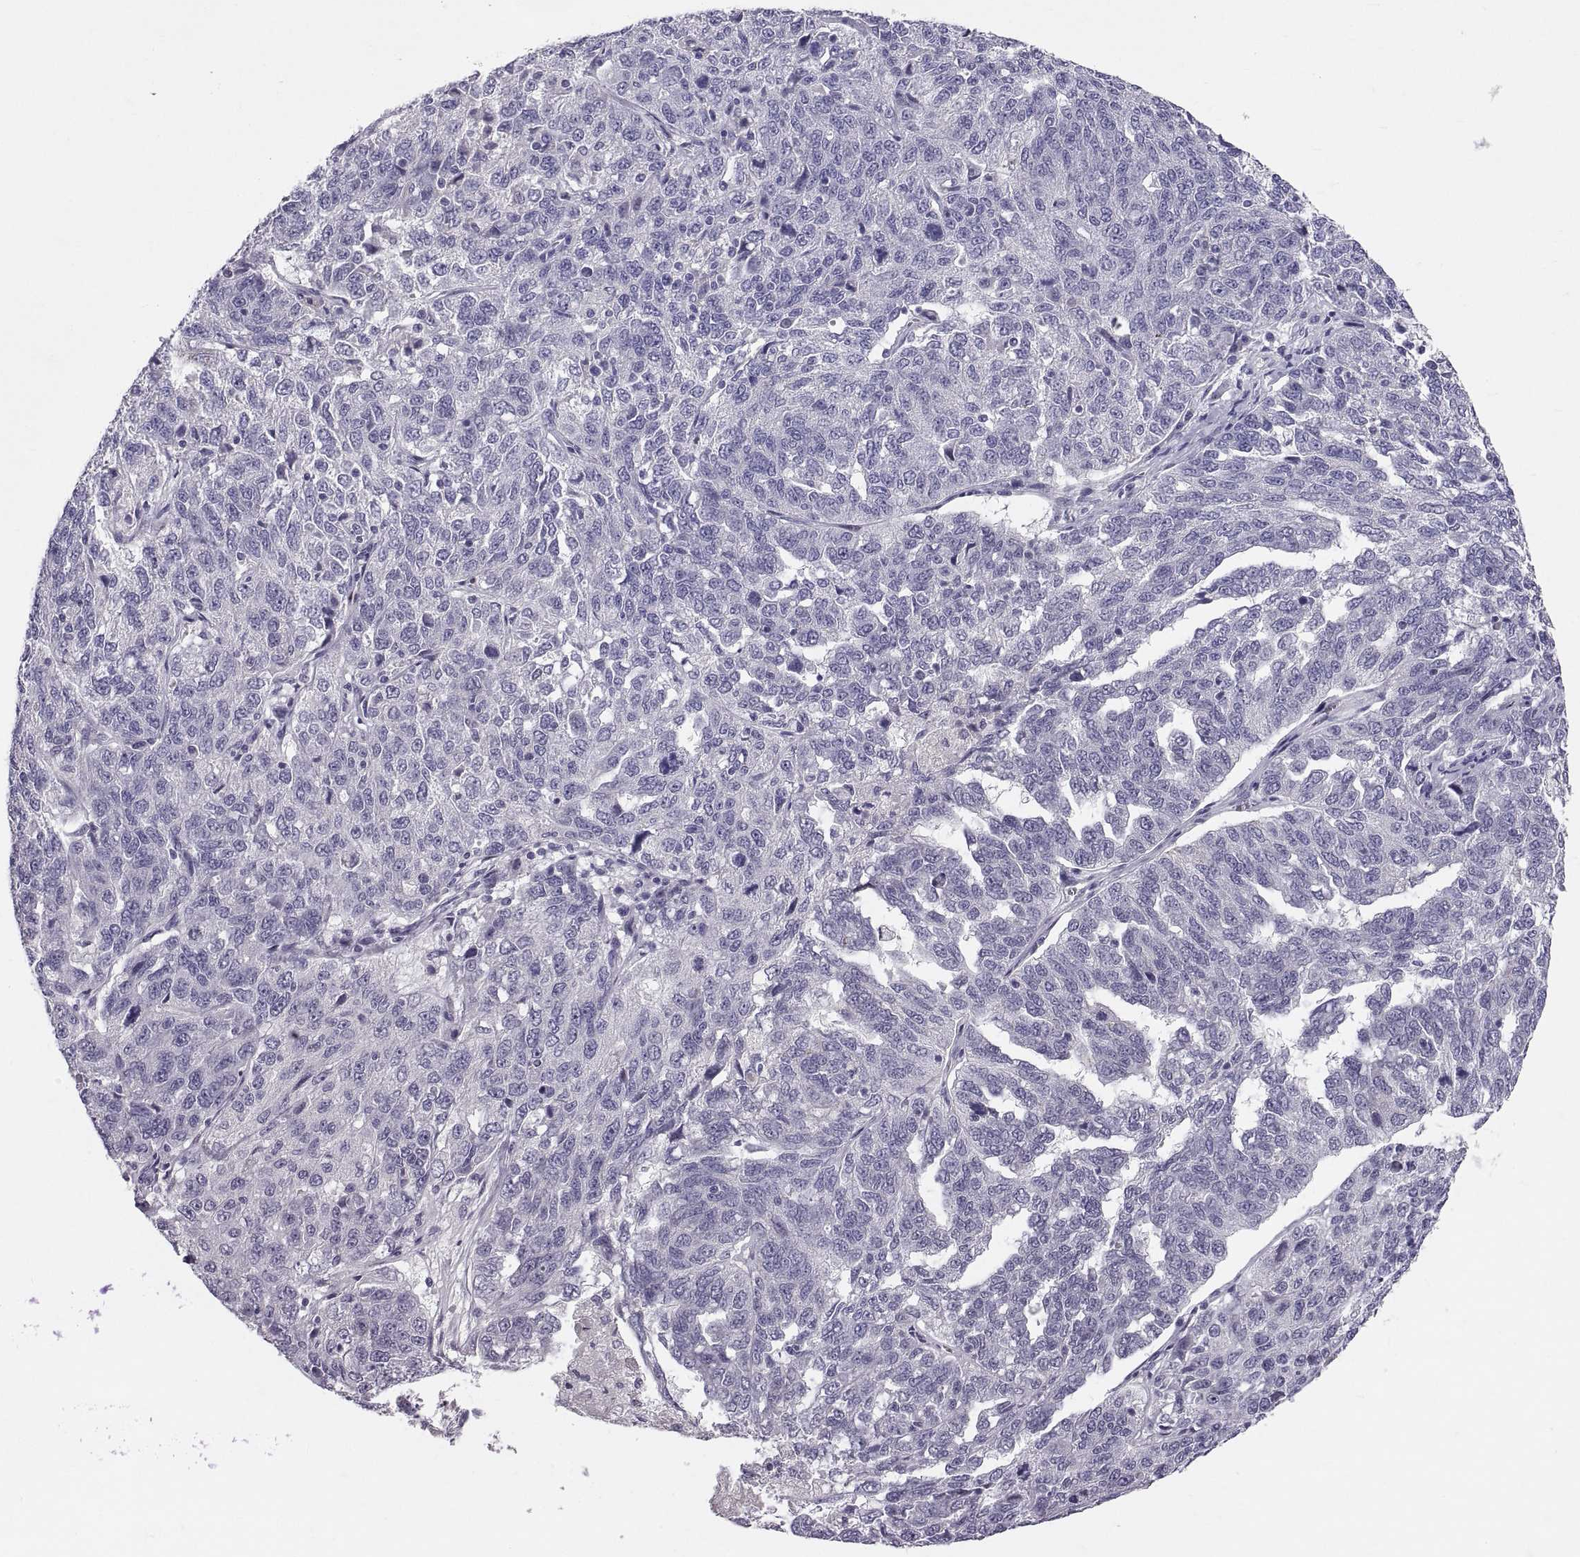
{"staining": {"intensity": "negative", "quantity": "none", "location": "none"}, "tissue": "ovarian cancer", "cell_type": "Tumor cells", "image_type": "cancer", "snomed": [{"axis": "morphology", "description": "Cystadenocarcinoma, serous, NOS"}, {"axis": "topography", "description": "Ovary"}], "caption": "Ovarian cancer (serous cystadenocarcinoma) was stained to show a protein in brown. There is no significant positivity in tumor cells. The staining was performed using DAB (3,3'-diaminobenzidine) to visualize the protein expression in brown, while the nuclei were stained in blue with hematoxylin (Magnification: 20x).", "gene": "PTN", "patient": {"sex": "female", "age": 71}}